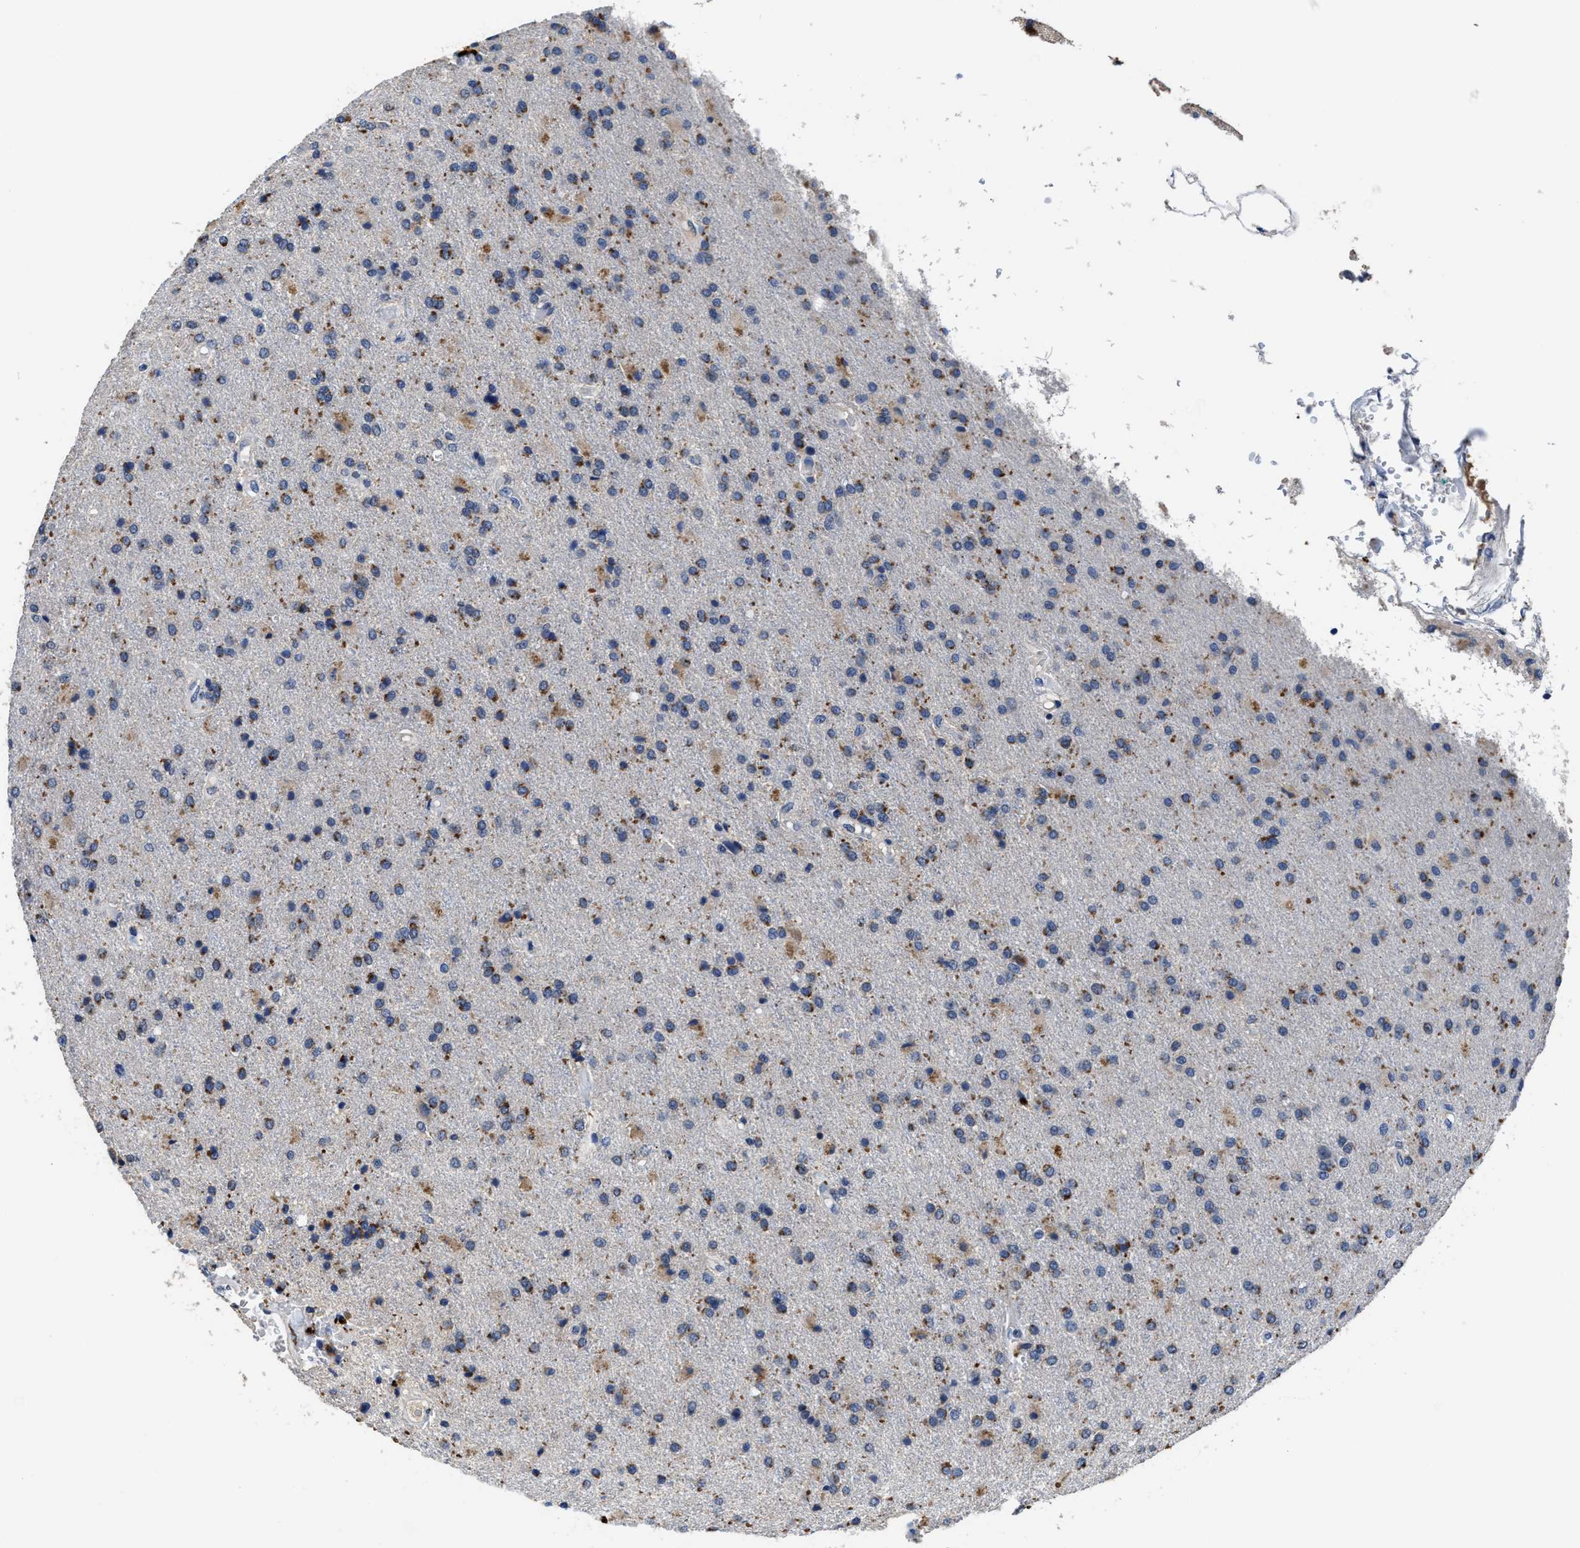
{"staining": {"intensity": "moderate", "quantity": "25%-75%", "location": "cytoplasmic/membranous"}, "tissue": "glioma", "cell_type": "Tumor cells", "image_type": "cancer", "snomed": [{"axis": "morphology", "description": "Glioma, malignant, High grade"}, {"axis": "topography", "description": "Brain"}], "caption": "This micrograph demonstrates malignant glioma (high-grade) stained with immunohistochemistry (IHC) to label a protein in brown. The cytoplasmic/membranous of tumor cells show moderate positivity for the protein. Nuclei are counter-stained blue.", "gene": "UBR4", "patient": {"sex": "male", "age": 72}}